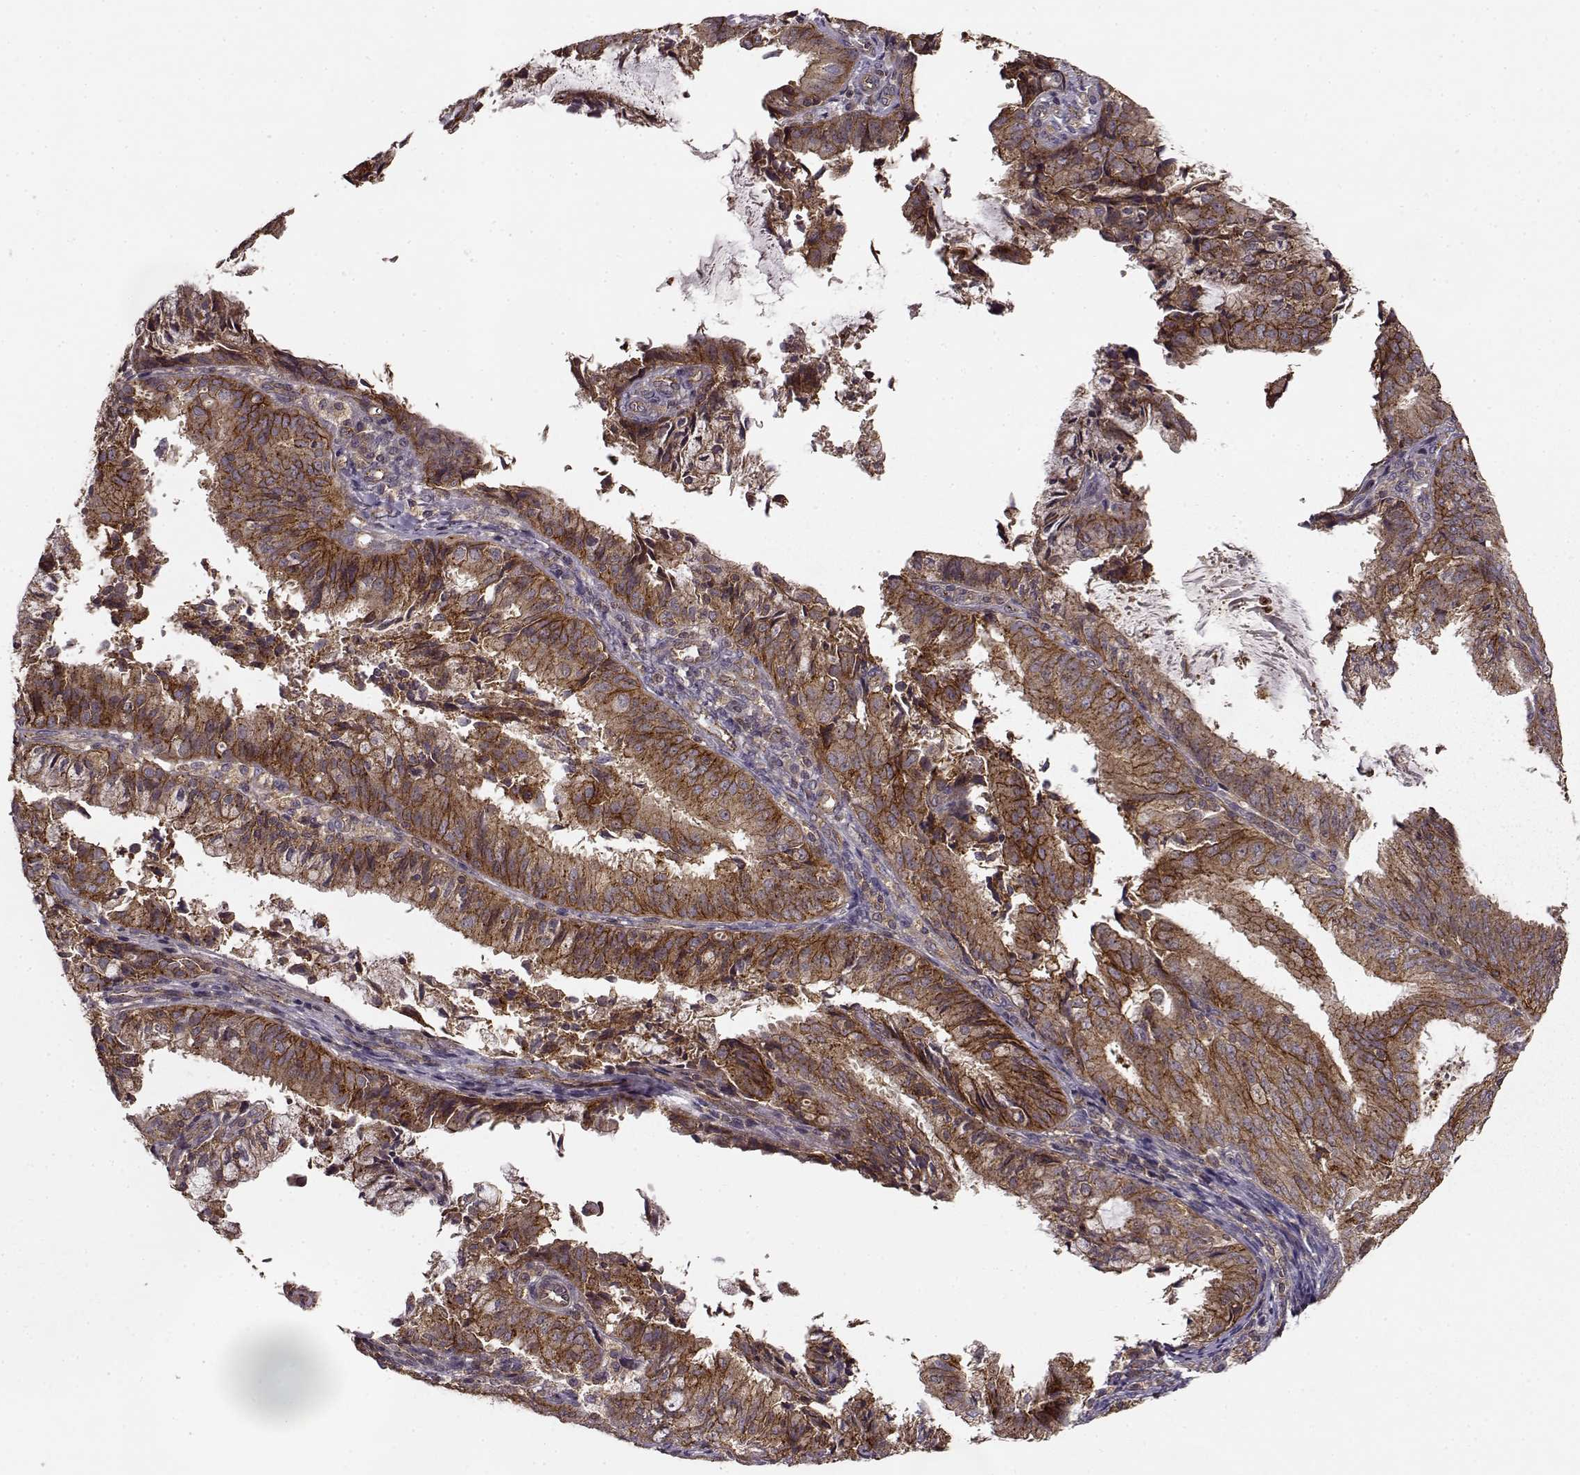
{"staining": {"intensity": "strong", "quantity": ">75%", "location": "cytoplasmic/membranous"}, "tissue": "endometrial cancer", "cell_type": "Tumor cells", "image_type": "cancer", "snomed": [{"axis": "morphology", "description": "Adenocarcinoma, NOS"}, {"axis": "topography", "description": "Endometrium"}], "caption": "Tumor cells reveal high levels of strong cytoplasmic/membranous expression in about >75% of cells in human endometrial cancer (adenocarcinoma).", "gene": "IFRD2", "patient": {"sex": "female", "age": 57}}